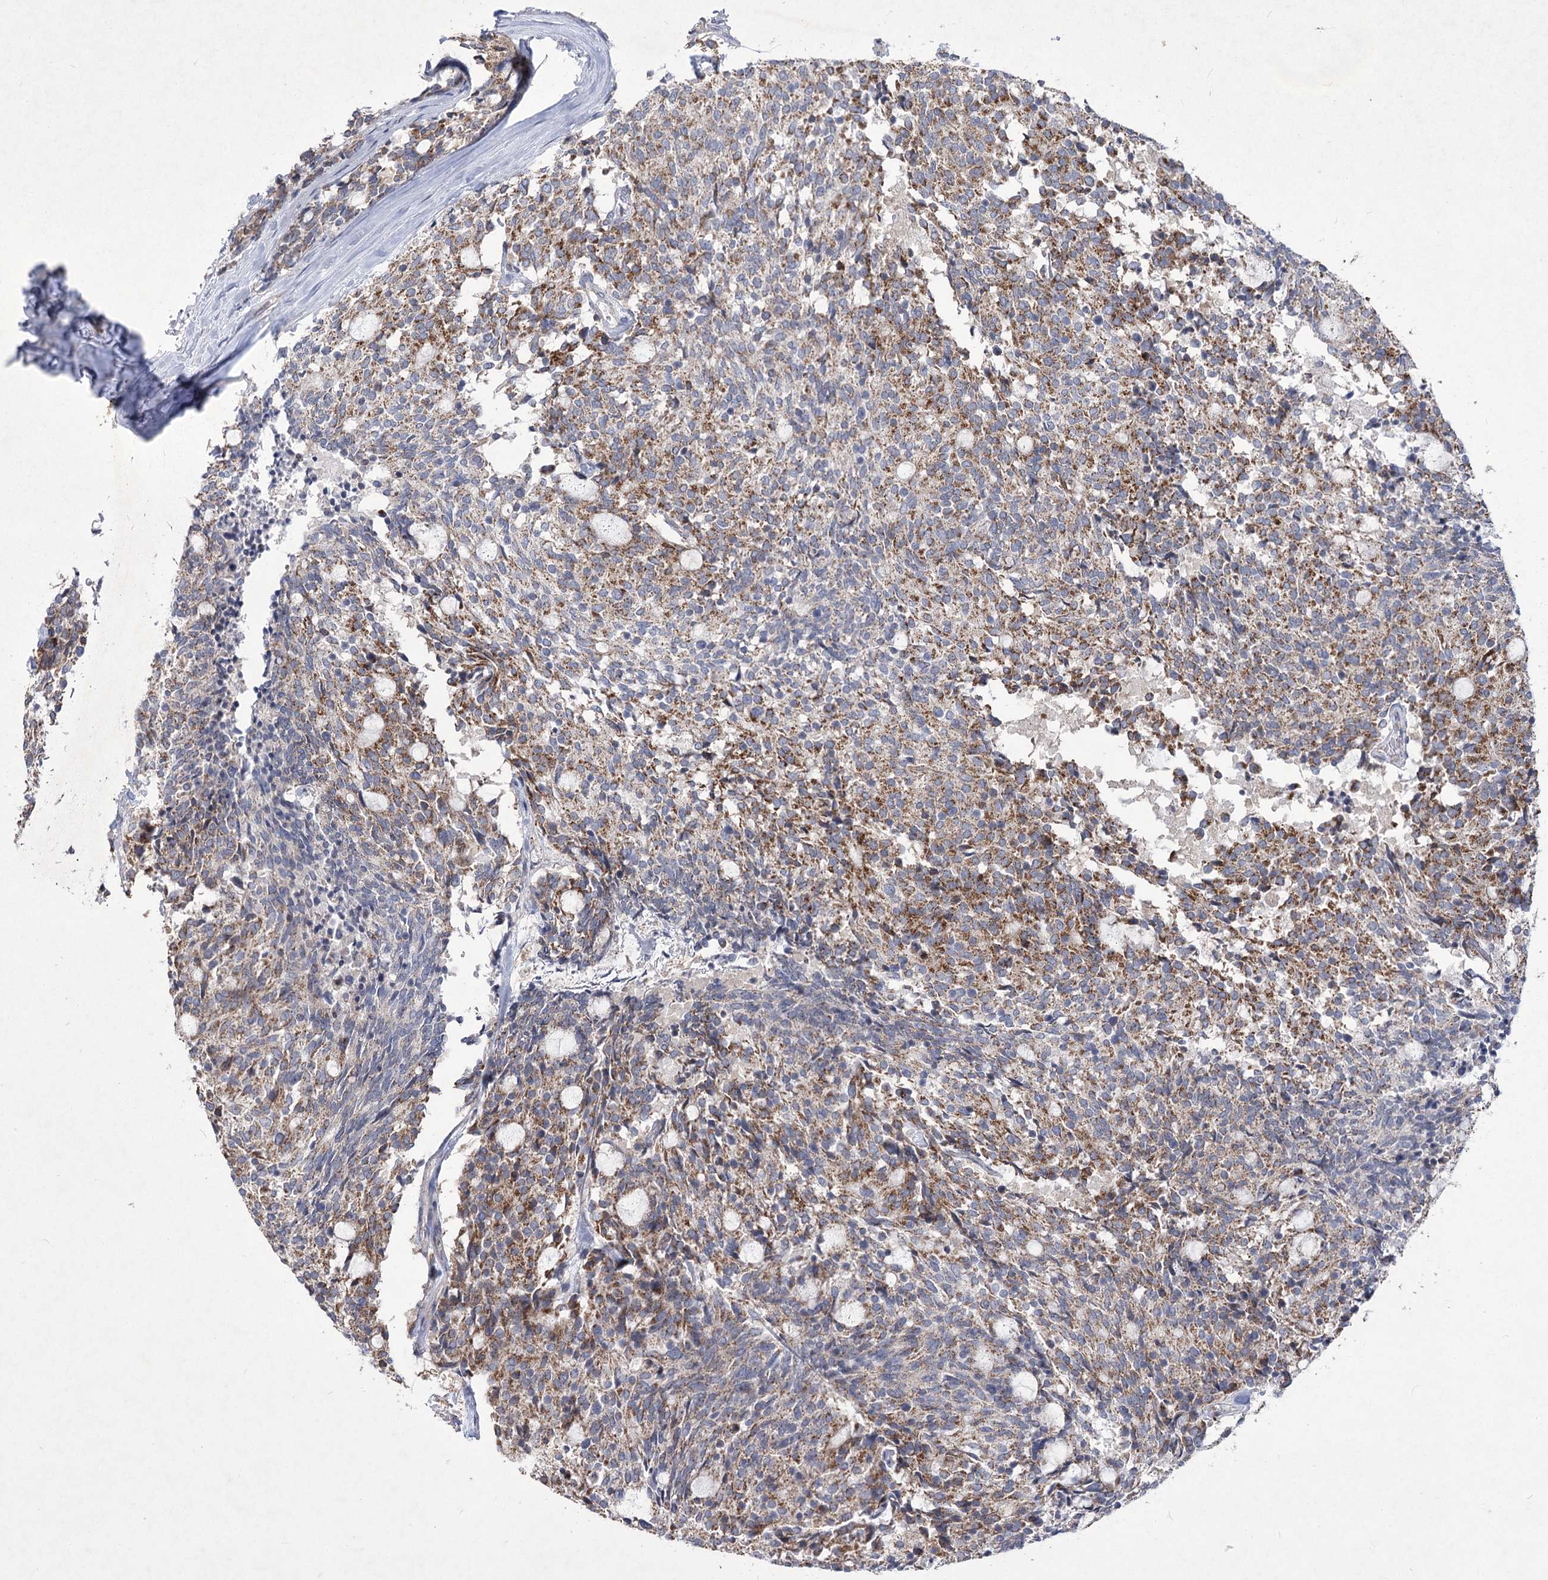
{"staining": {"intensity": "moderate", "quantity": ">75%", "location": "cytoplasmic/membranous"}, "tissue": "carcinoid", "cell_type": "Tumor cells", "image_type": "cancer", "snomed": [{"axis": "morphology", "description": "Carcinoid, malignant, NOS"}, {"axis": "topography", "description": "Pancreas"}], "caption": "Human carcinoid (malignant) stained with a protein marker reveals moderate staining in tumor cells.", "gene": "PDHB", "patient": {"sex": "female", "age": 54}}